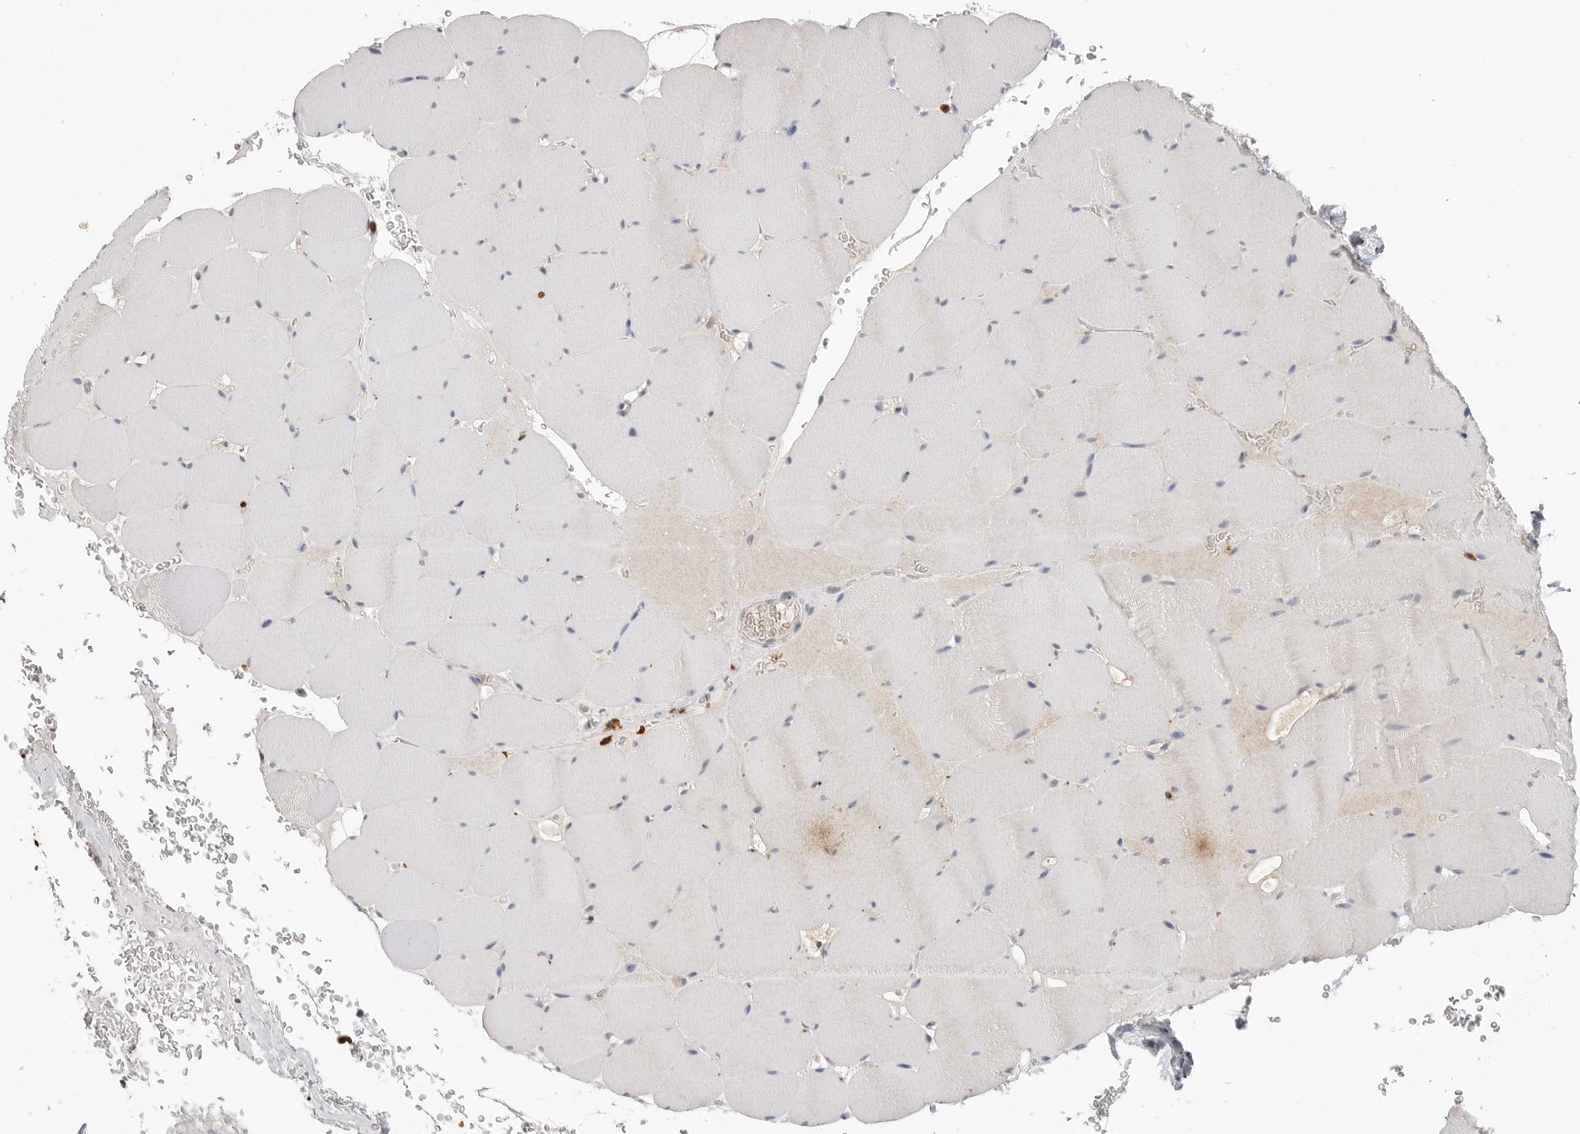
{"staining": {"intensity": "negative", "quantity": "none", "location": "none"}, "tissue": "skeletal muscle", "cell_type": "Myocytes", "image_type": "normal", "snomed": [{"axis": "morphology", "description": "Normal tissue, NOS"}, {"axis": "topography", "description": "Skeletal muscle"}], "caption": "Photomicrograph shows no significant protein positivity in myocytes of unremarkable skeletal muscle. (DAB (3,3'-diaminobenzidine) immunohistochemistry visualized using brightfield microscopy, high magnification).", "gene": "LTBR", "patient": {"sex": "male", "age": 62}}